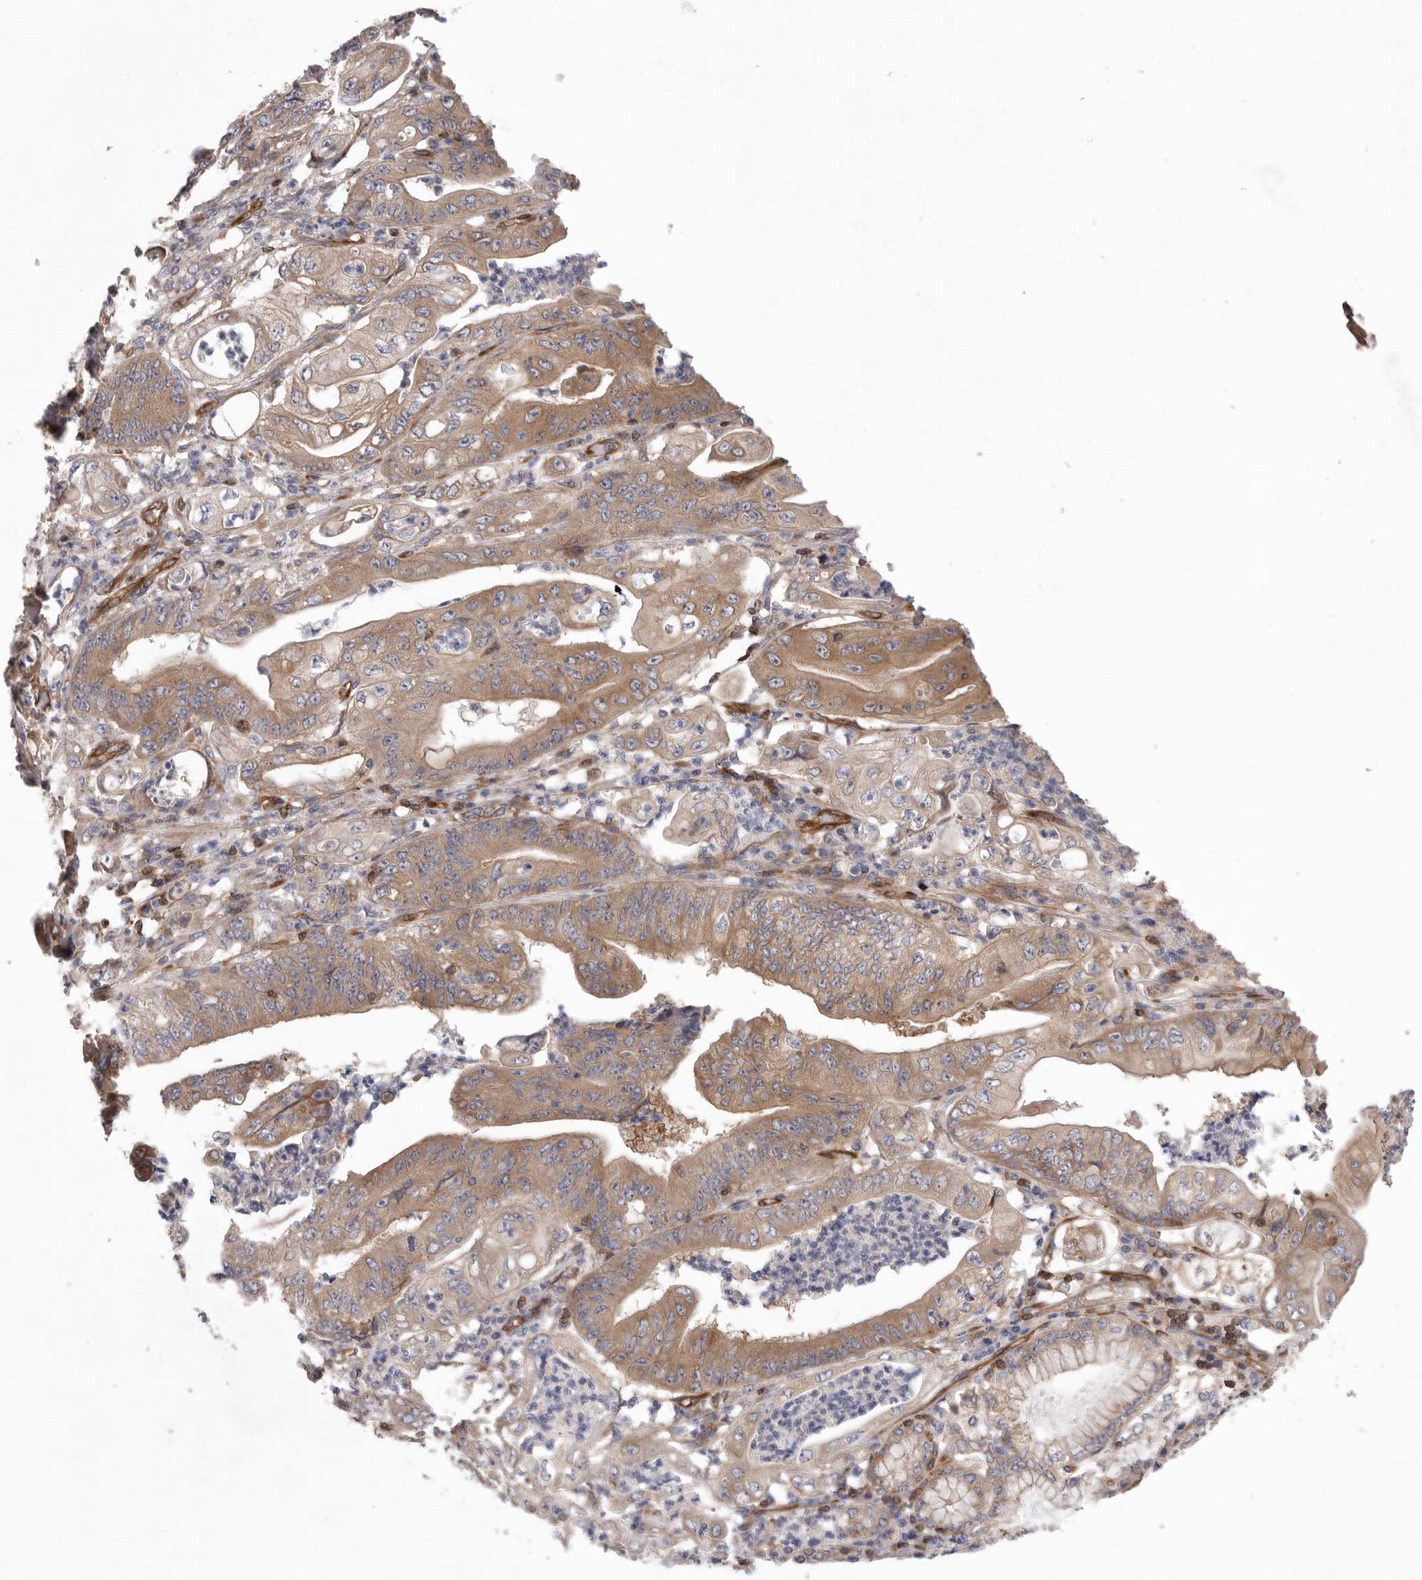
{"staining": {"intensity": "moderate", "quantity": ">75%", "location": "cytoplasmic/membranous"}, "tissue": "stomach cancer", "cell_type": "Tumor cells", "image_type": "cancer", "snomed": [{"axis": "morphology", "description": "Adenocarcinoma, NOS"}, {"axis": "topography", "description": "Stomach"}], "caption": "Stomach cancer stained for a protein (brown) shows moderate cytoplasmic/membranous positive expression in about >75% of tumor cells.", "gene": "PRKCH", "patient": {"sex": "female", "age": 73}}